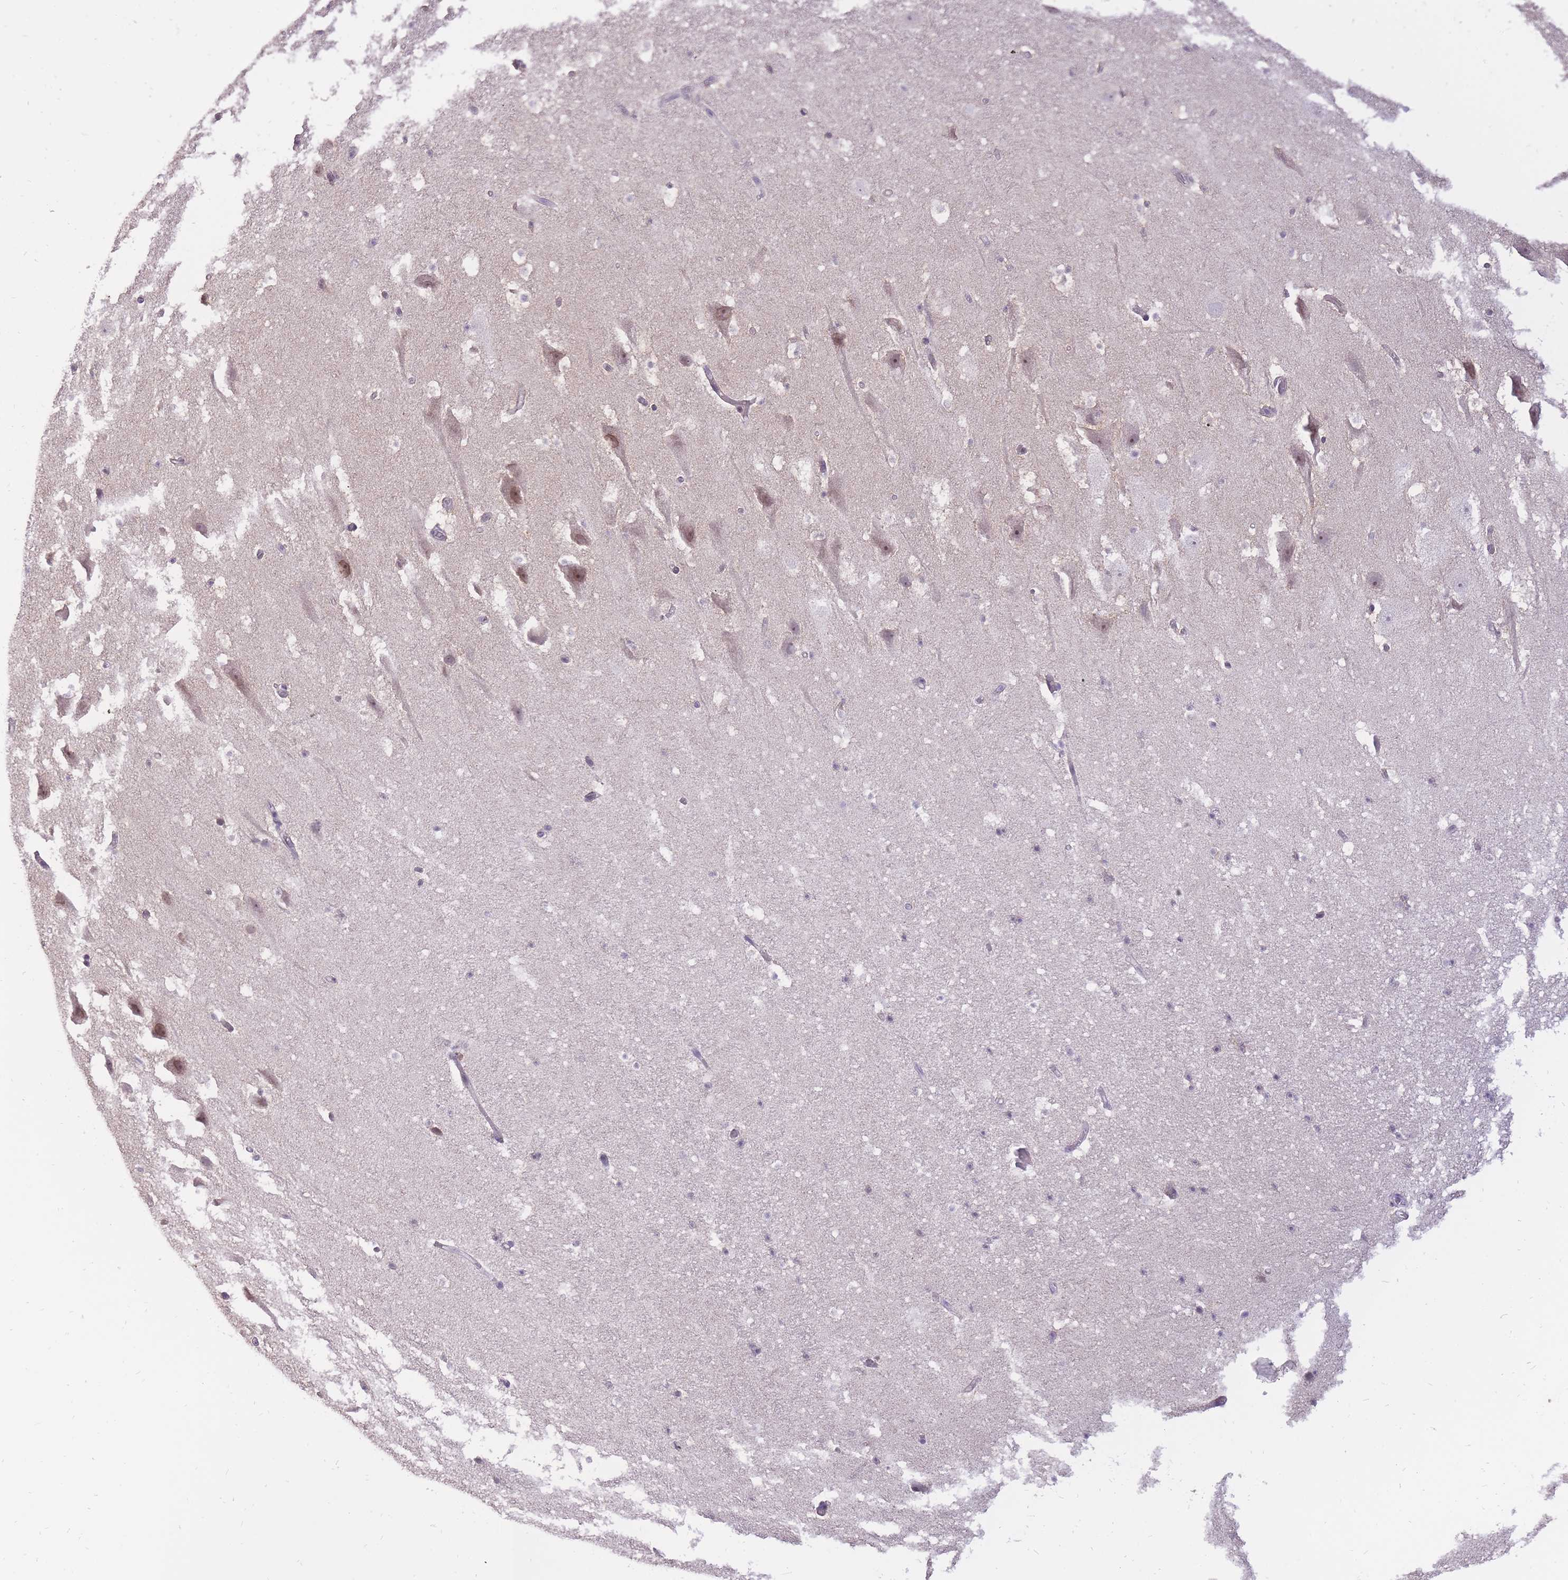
{"staining": {"intensity": "negative", "quantity": "none", "location": "none"}, "tissue": "hippocampus", "cell_type": "Glial cells", "image_type": "normal", "snomed": [{"axis": "morphology", "description": "Normal tissue, NOS"}, {"axis": "topography", "description": "Hippocampus"}], "caption": "This histopathology image is of benign hippocampus stained with immunohistochemistry (IHC) to label a protein in brown with the nuclei are counter-stained blue. There is no staining in glial cells.", "gene": "POM121C", "patient": {"sex": "male", "age": 37}}